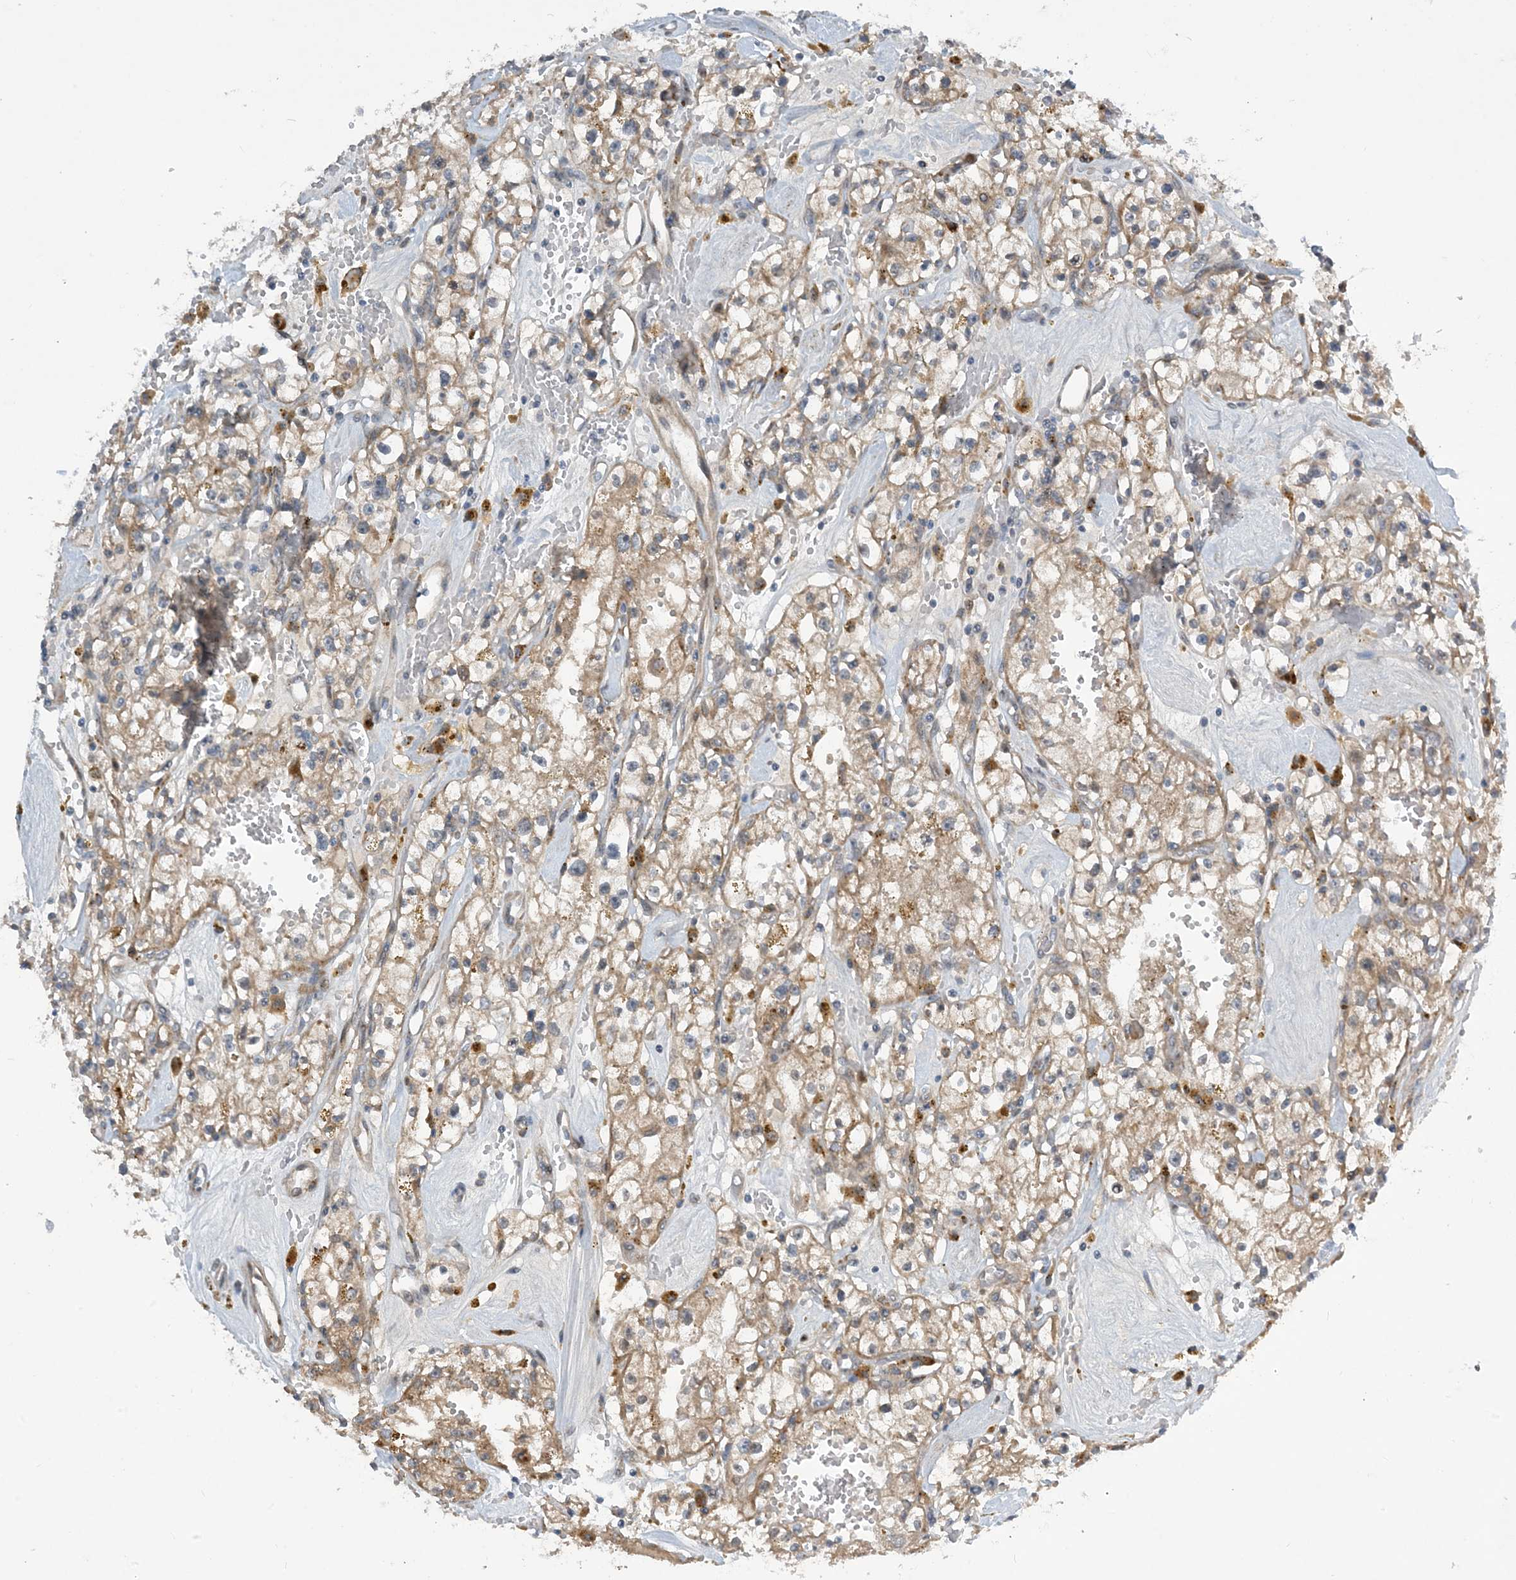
{"staining": {"intensity": "moderate", "quantity": ">75%", "location": "cytoplasmic/membranous"}, "tissue": "renal cancer", "cell_type": "Tumor cells", "image_type": "cancer", "snomed": [{"axis": "morphology", "description": "Adenocarcinoma, NOS"}, {"axis": "topography", "description": "Kidney"}], "caption": "Immunohistochemical staining of human renal cancer (adenocarcinoma) displays moderate cytoplasmic/membranous protein staining in about >75% of tumor cells. (IHC, brightfield microscopy, high magnification).", "gene": "PHOSPHO2", "patient": {"sex": "male", "age": 56}}